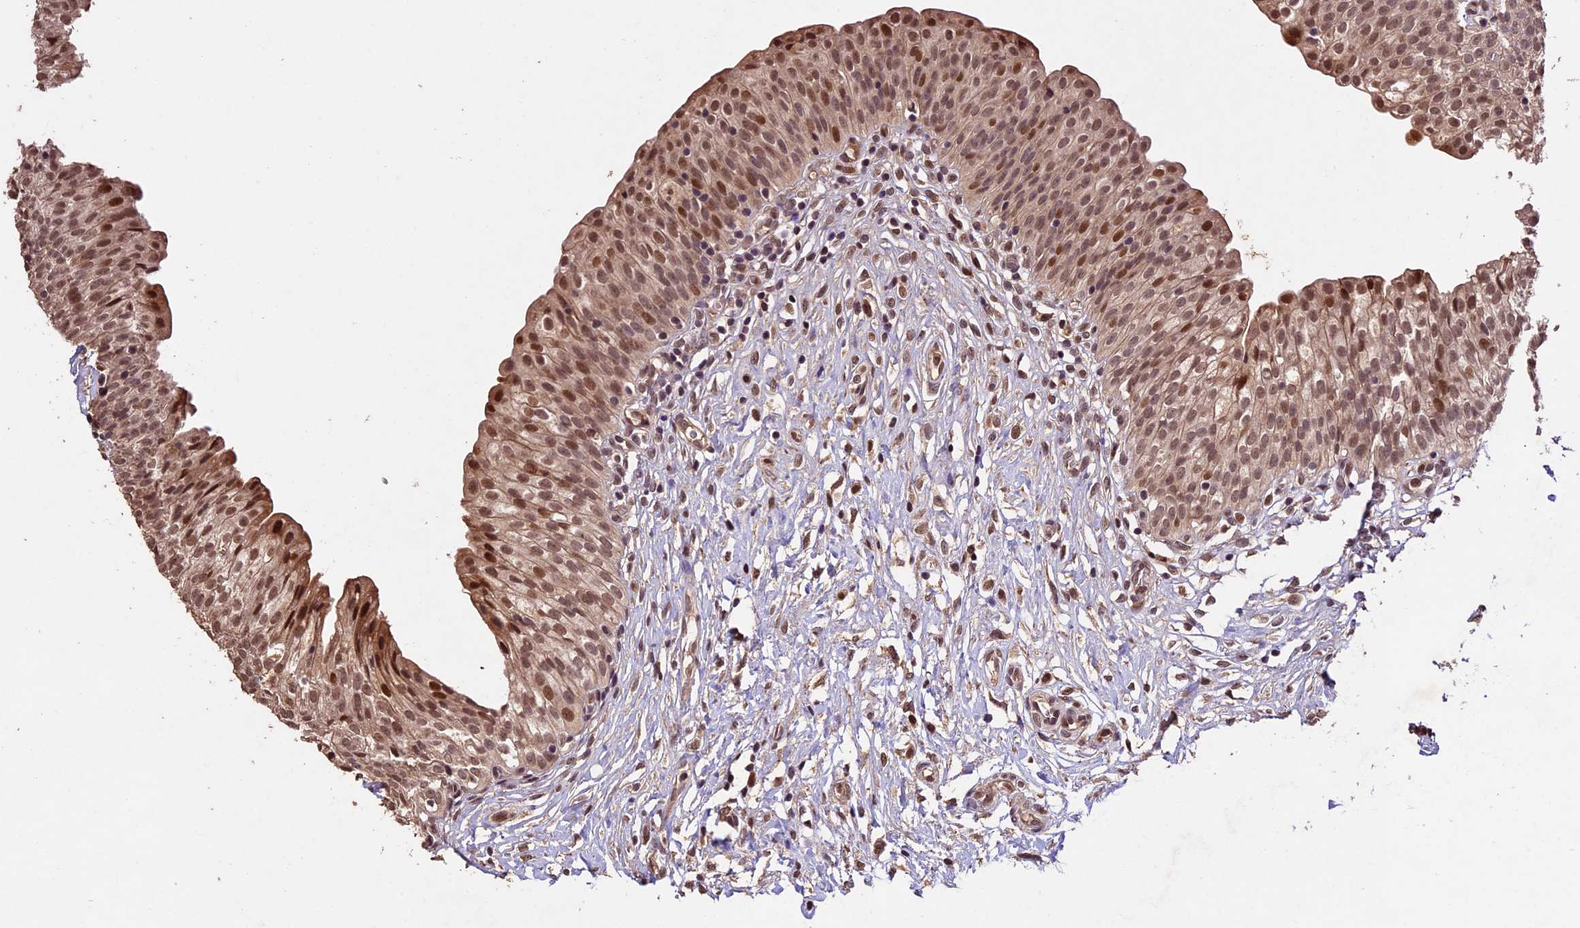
{"staining": {"intensity": "moderate", "quantity": ">75%", "location": "cytoplasmic/membranous,nuclear"}, "tissue": "urinary bladder", "cell_type": "Urothelial cells", "image_type": "normal", "snomed": [{"axis": "morphology", "description": "Normal tissue, NOS"}, {"axis": "topography", "description": "Urinary bladder"}], "caption": "Urinary bladder stained with DAB (3,3'-diaminobenzidine) IHC displays medium levels of moderate cytoplasmic/membranous,nuclear positivity in approximately >75% of urothelial cells.", "gene": "CDKN2AIP", "patient": {"sex": "male", "age": 55}}